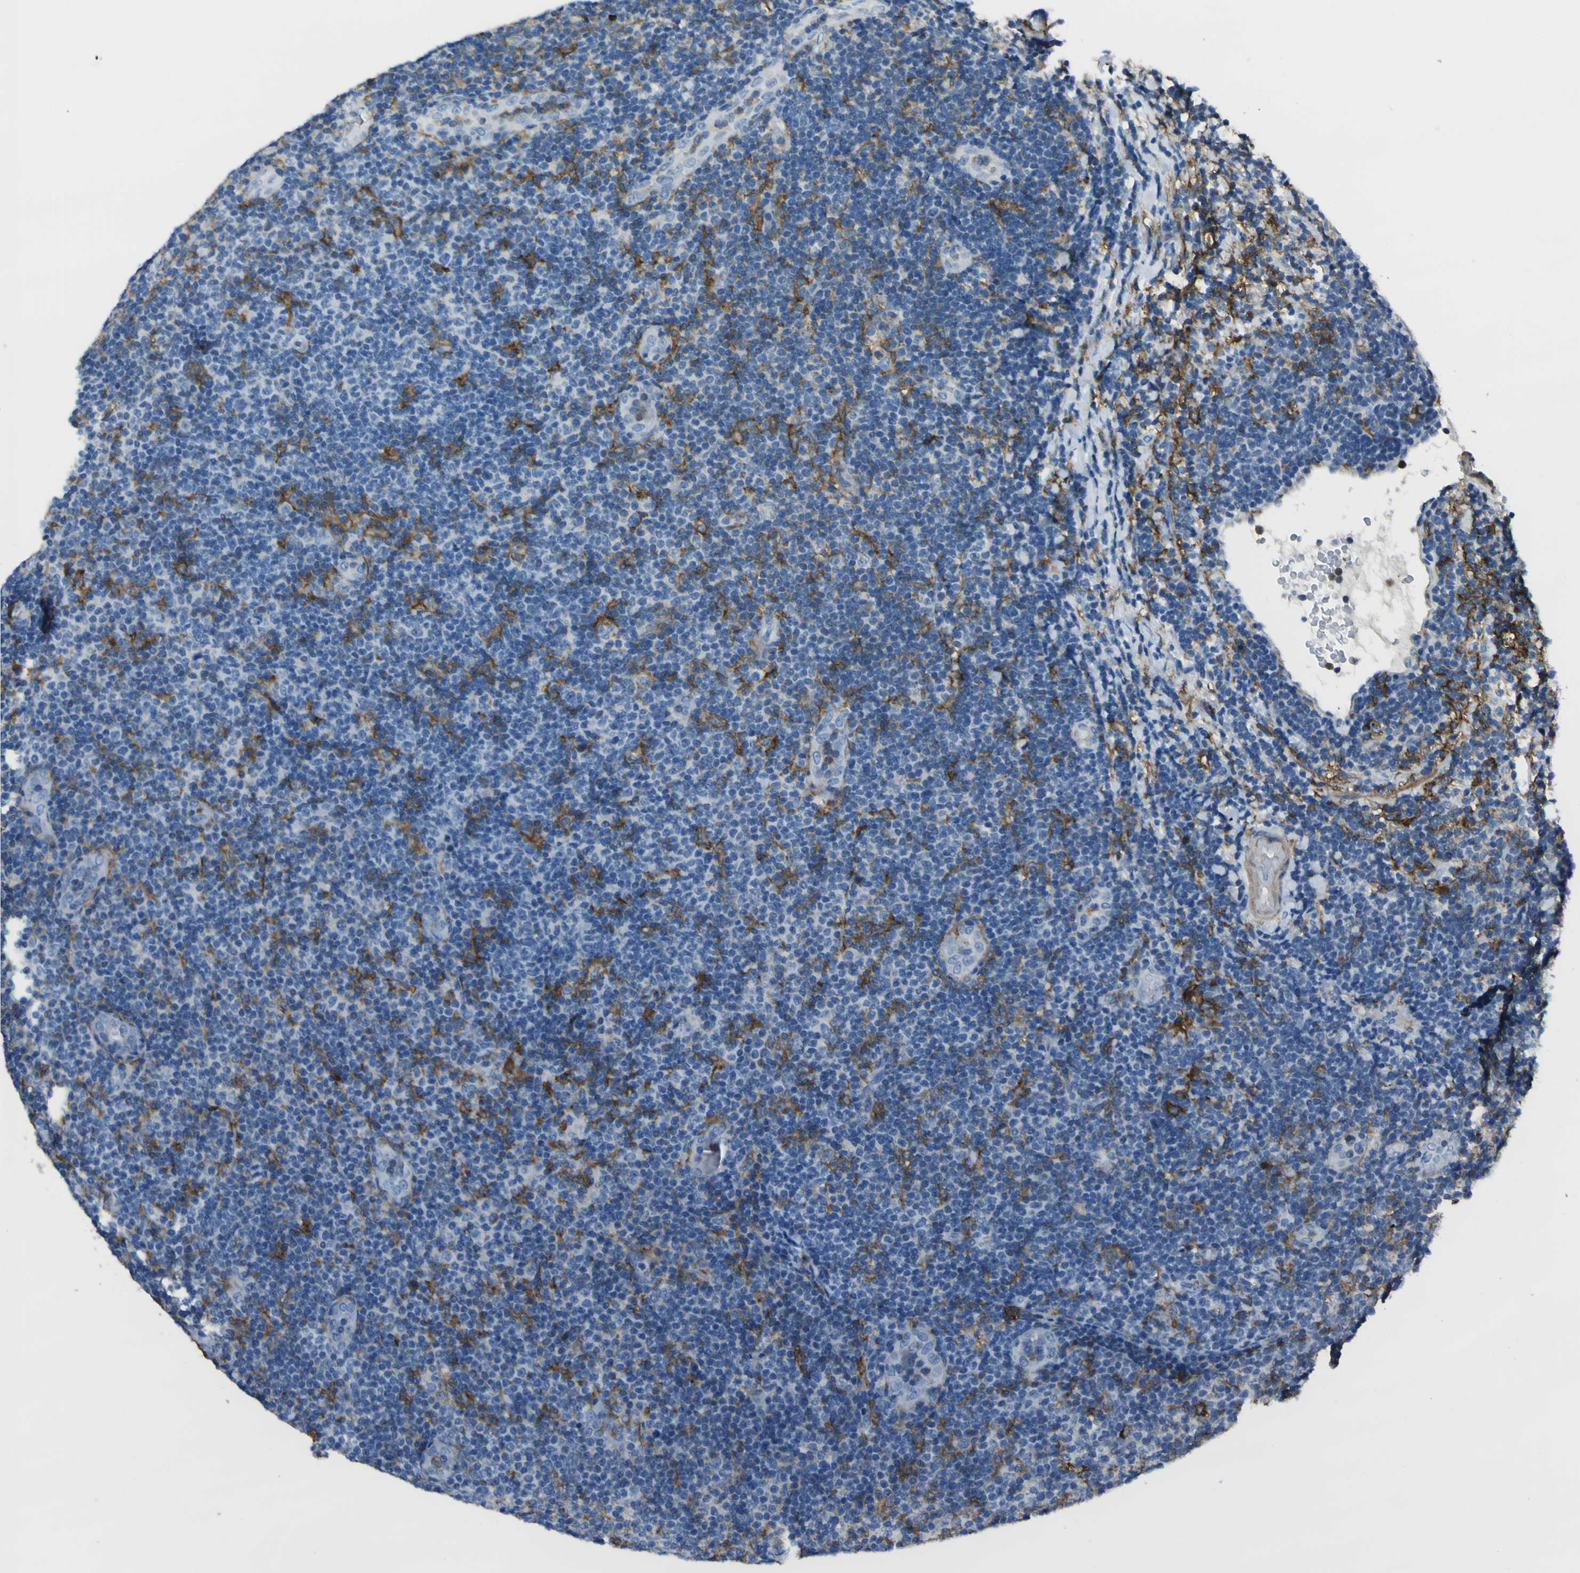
{"staining": {"intensity": "negative", "quantity": "none", "location": "none"}, "tissue": "lymphoma", "cell_type": "Tumor cells", "image_type": "cancer", "snomed": [{"axis": "morphology", "description": "Malignant lymphoma, non-Hodgkin's type, Low grade"}, {"axis": "topography", "description": "Lymph node"}], "caption": "High power microscopy photomicrograph of an immunohistochemistry micrograph of lymphoma, revealing no significant staining in tumor cells. The staining was performed using DAB (3,3'-diaminobenzidine) to visualize the protein expression in brown, while the nuclei were stained in blue with hematoxylin (Magnification: 20x).", "gene": "LAIR1", "patient": {"sex": "male", "age": 83}}